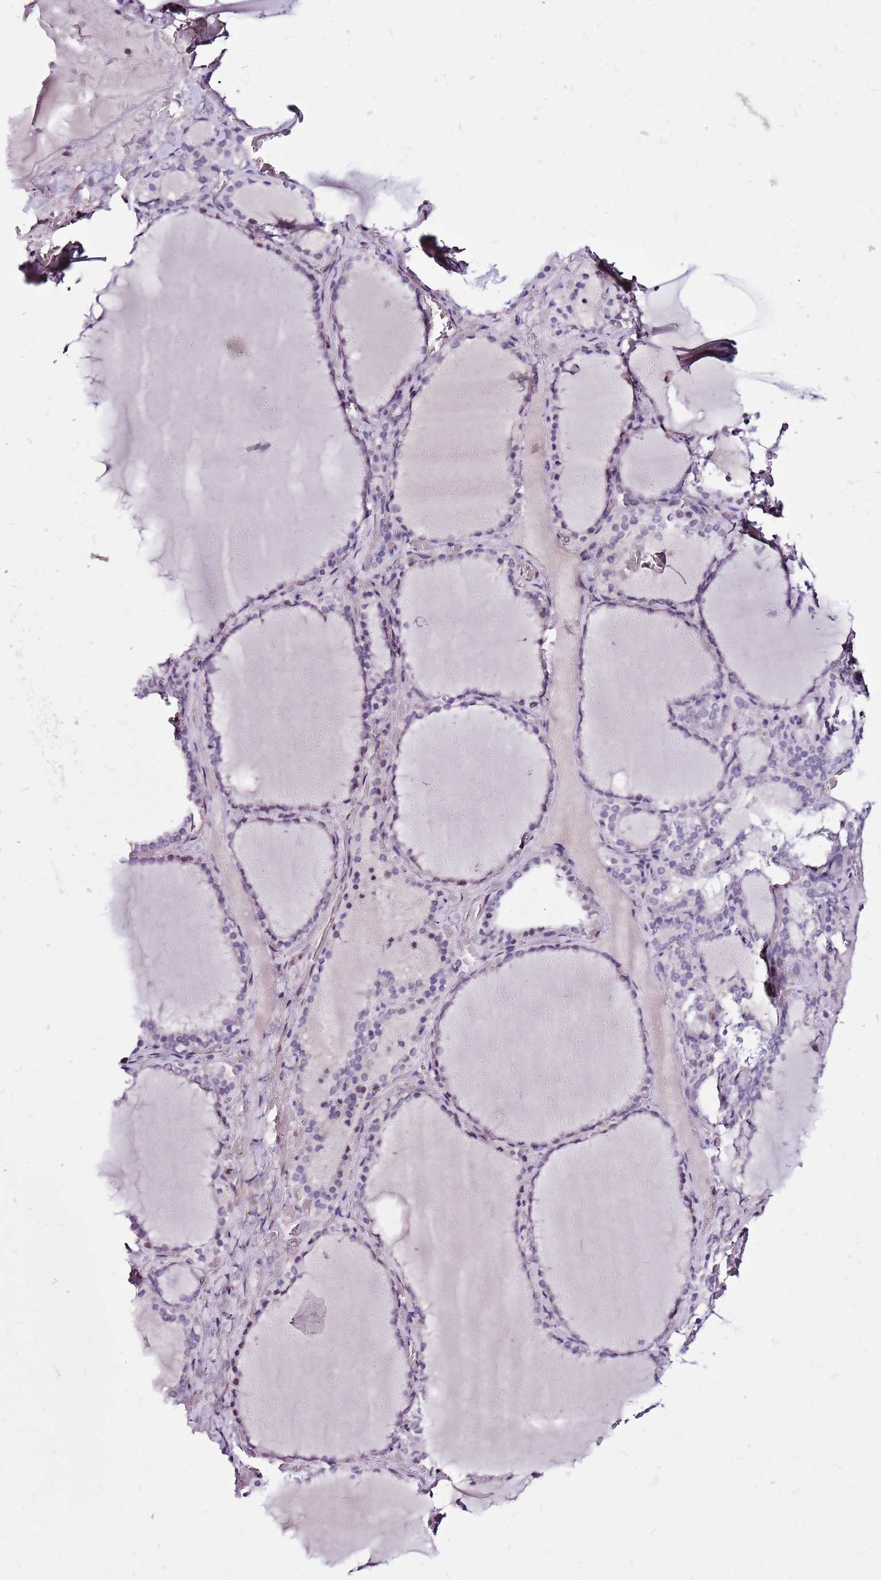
{"staining": {"intensity": "moderate", "quantity": "<25%", "location": "nuclear"}, "tissue": "thyroid gland", "cell_type": "Glandular cells", "image_type": "normal", "snomed": [{"axis": "morphology", "description": "Normal tissue, NOS"}, {"axis": "topography", "description": "Thyroid gland"}], "caption": "A histopathology image of human thyroid gland stained for a protein demonstrates moderate nuclear brown staining in glandular cells.", "gene": "POLE3", "patient": {"sex": "female", "age": 39}}